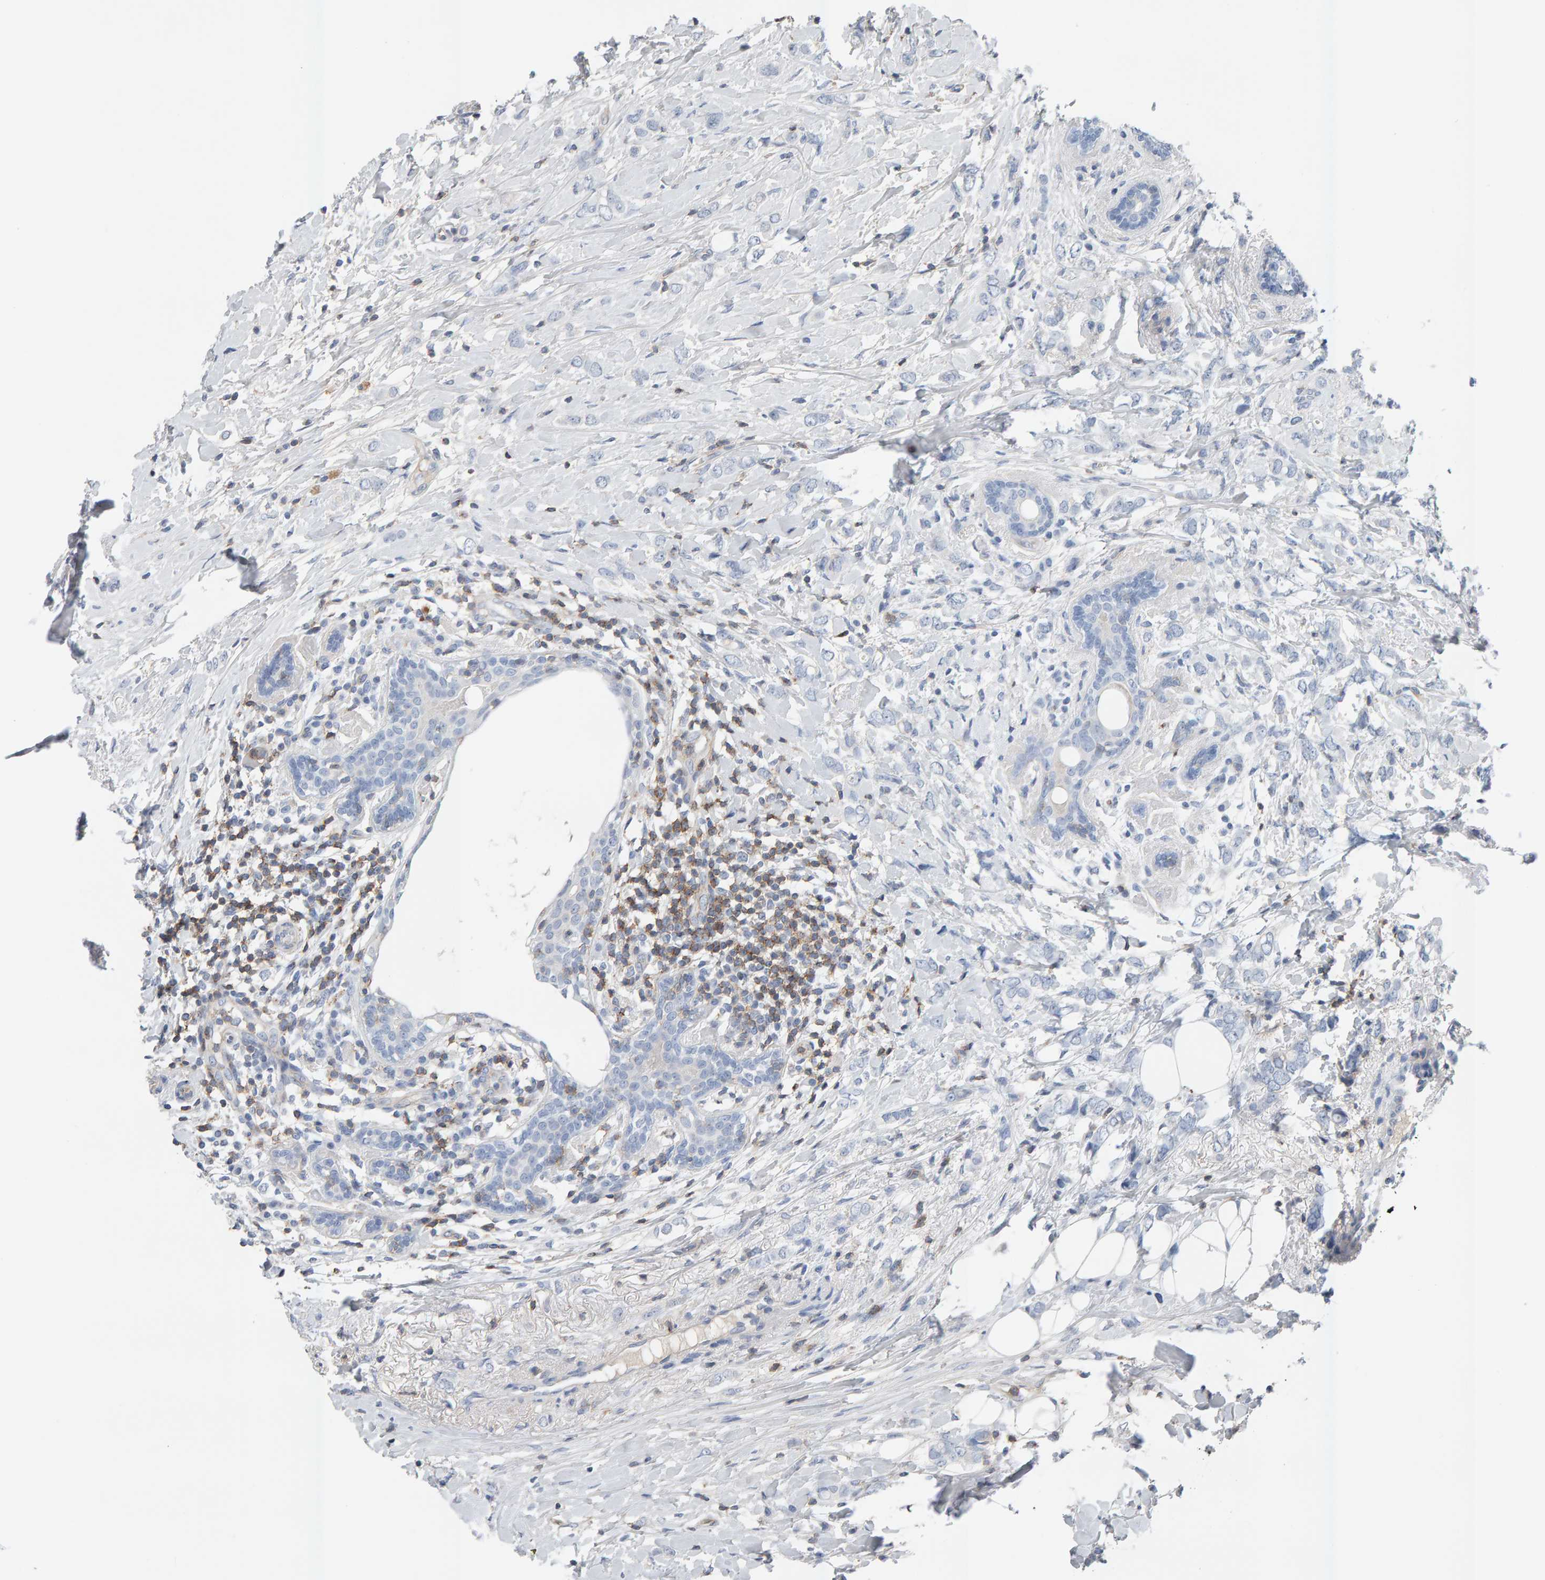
{"staining": {"intensity": "negative", "quantity": "none", "location": "none"}, "tissue": "breast cancer", "cell_type": "Tumor cells", "image_type": "cancer", "snomed": [{"axis": "morphology", "description": "Normal tissue, NOS"}, {"axis": "morphology", "description": "Lobular carcinoma"}, {"axis": "topography", "description": "Breast"}], "caption": "The IHC image has no significant staining in tumor cells of lobular carcinoma (breast) tissue.", "gene": "FYN", "patient": {"sex": "female", "age": 47}}